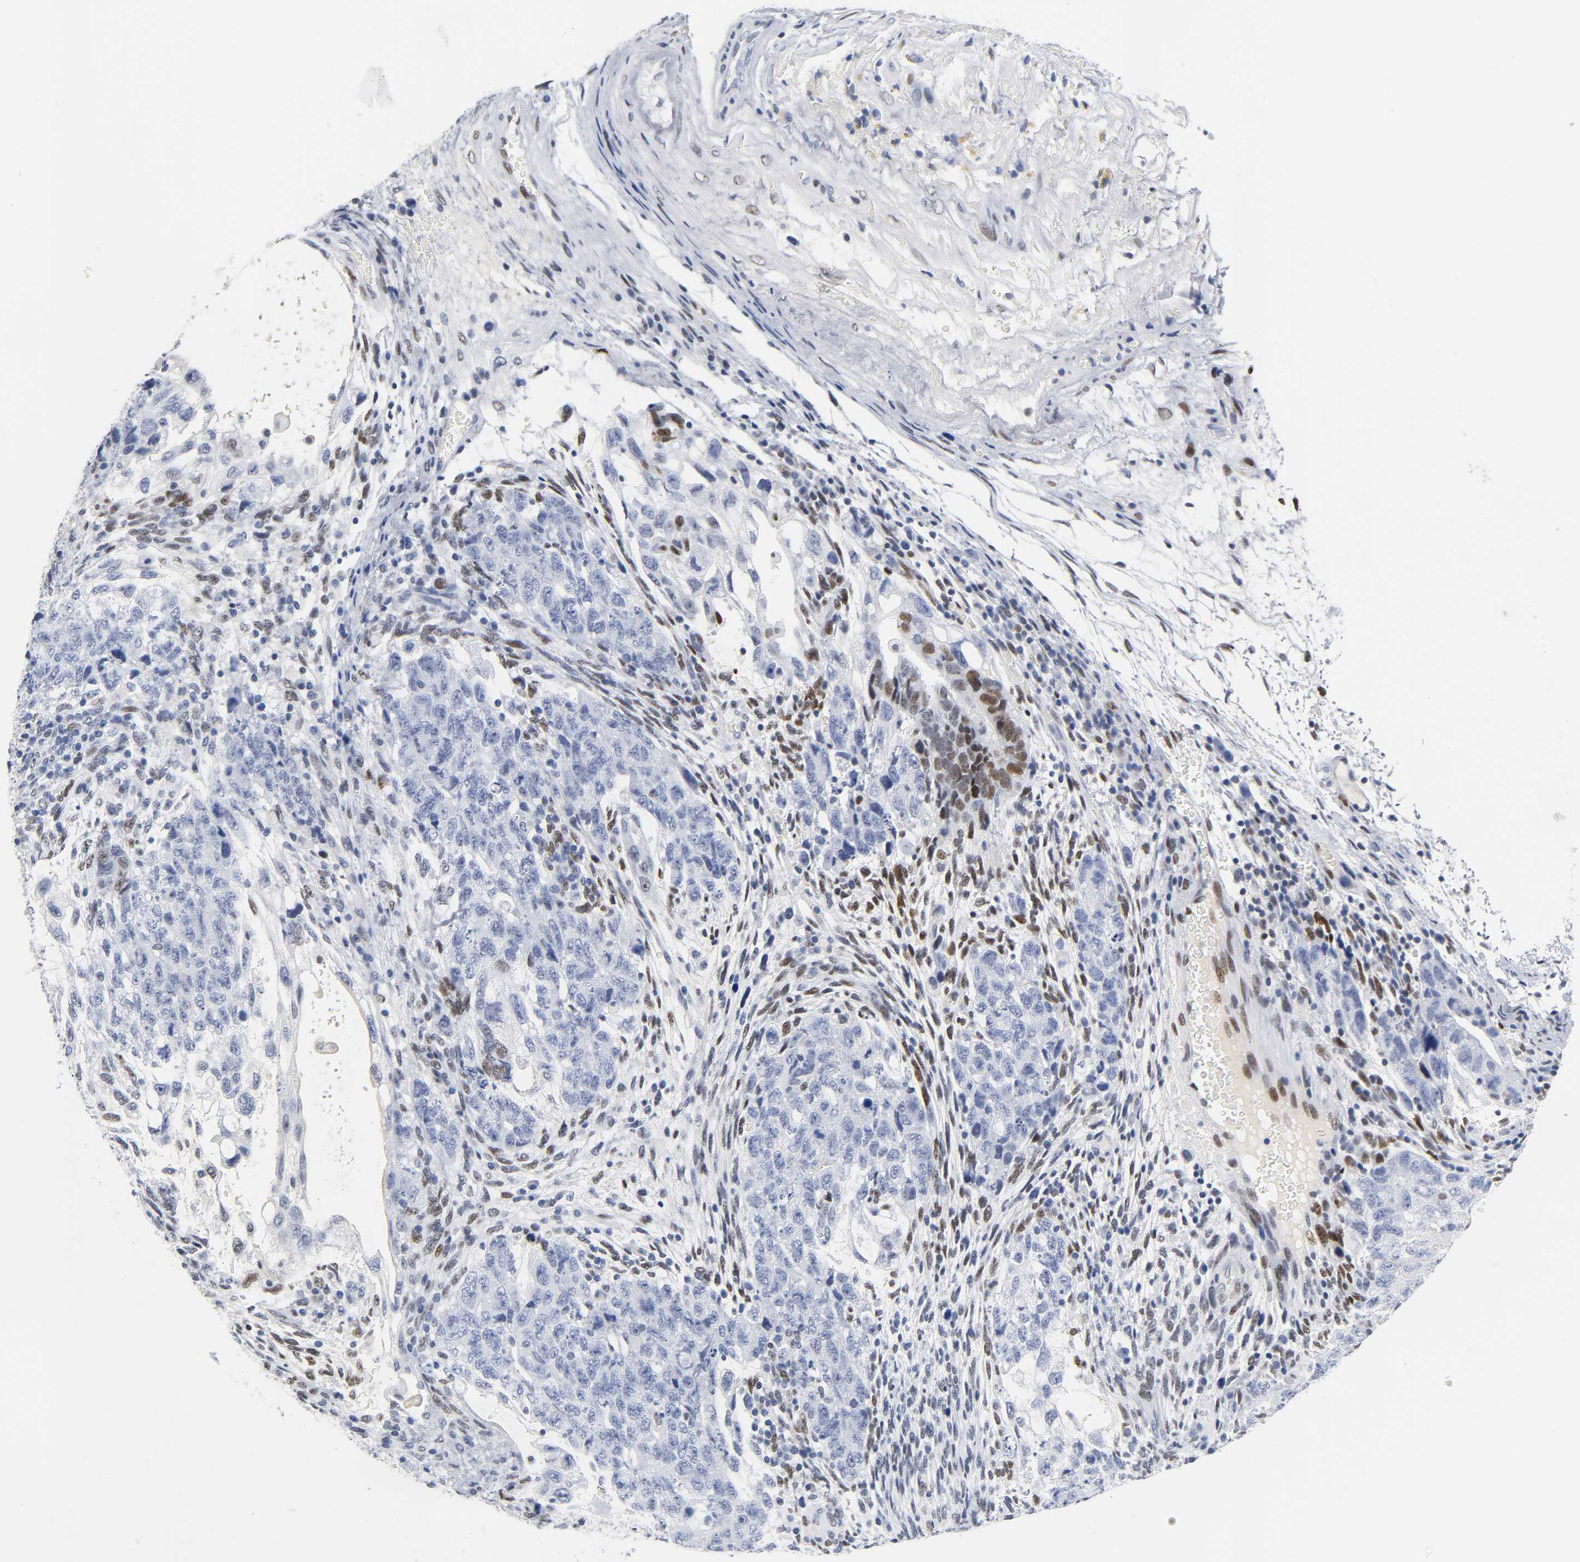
{"staining": {"intensity": "weak", "quantity": "<25%", "location": "nuclear"}, "tissue": "testis cancer", "cell_type": "Tumor cells", "image_type": "cancer", "snomed": [{"axis": "morphology", "description": "Normal tissue, NOS"}, {"axis": "morphology", "description": "Carcinoma, Embryonal, NOS"}, {"axis": "topography", "description": "Testis"}], "caption": "A micrograph of human testis embryonal carcinoma is negative for staining in tumor cells.", "gene": "NAB2", "patient": {"sex": "male", "age": 36}}